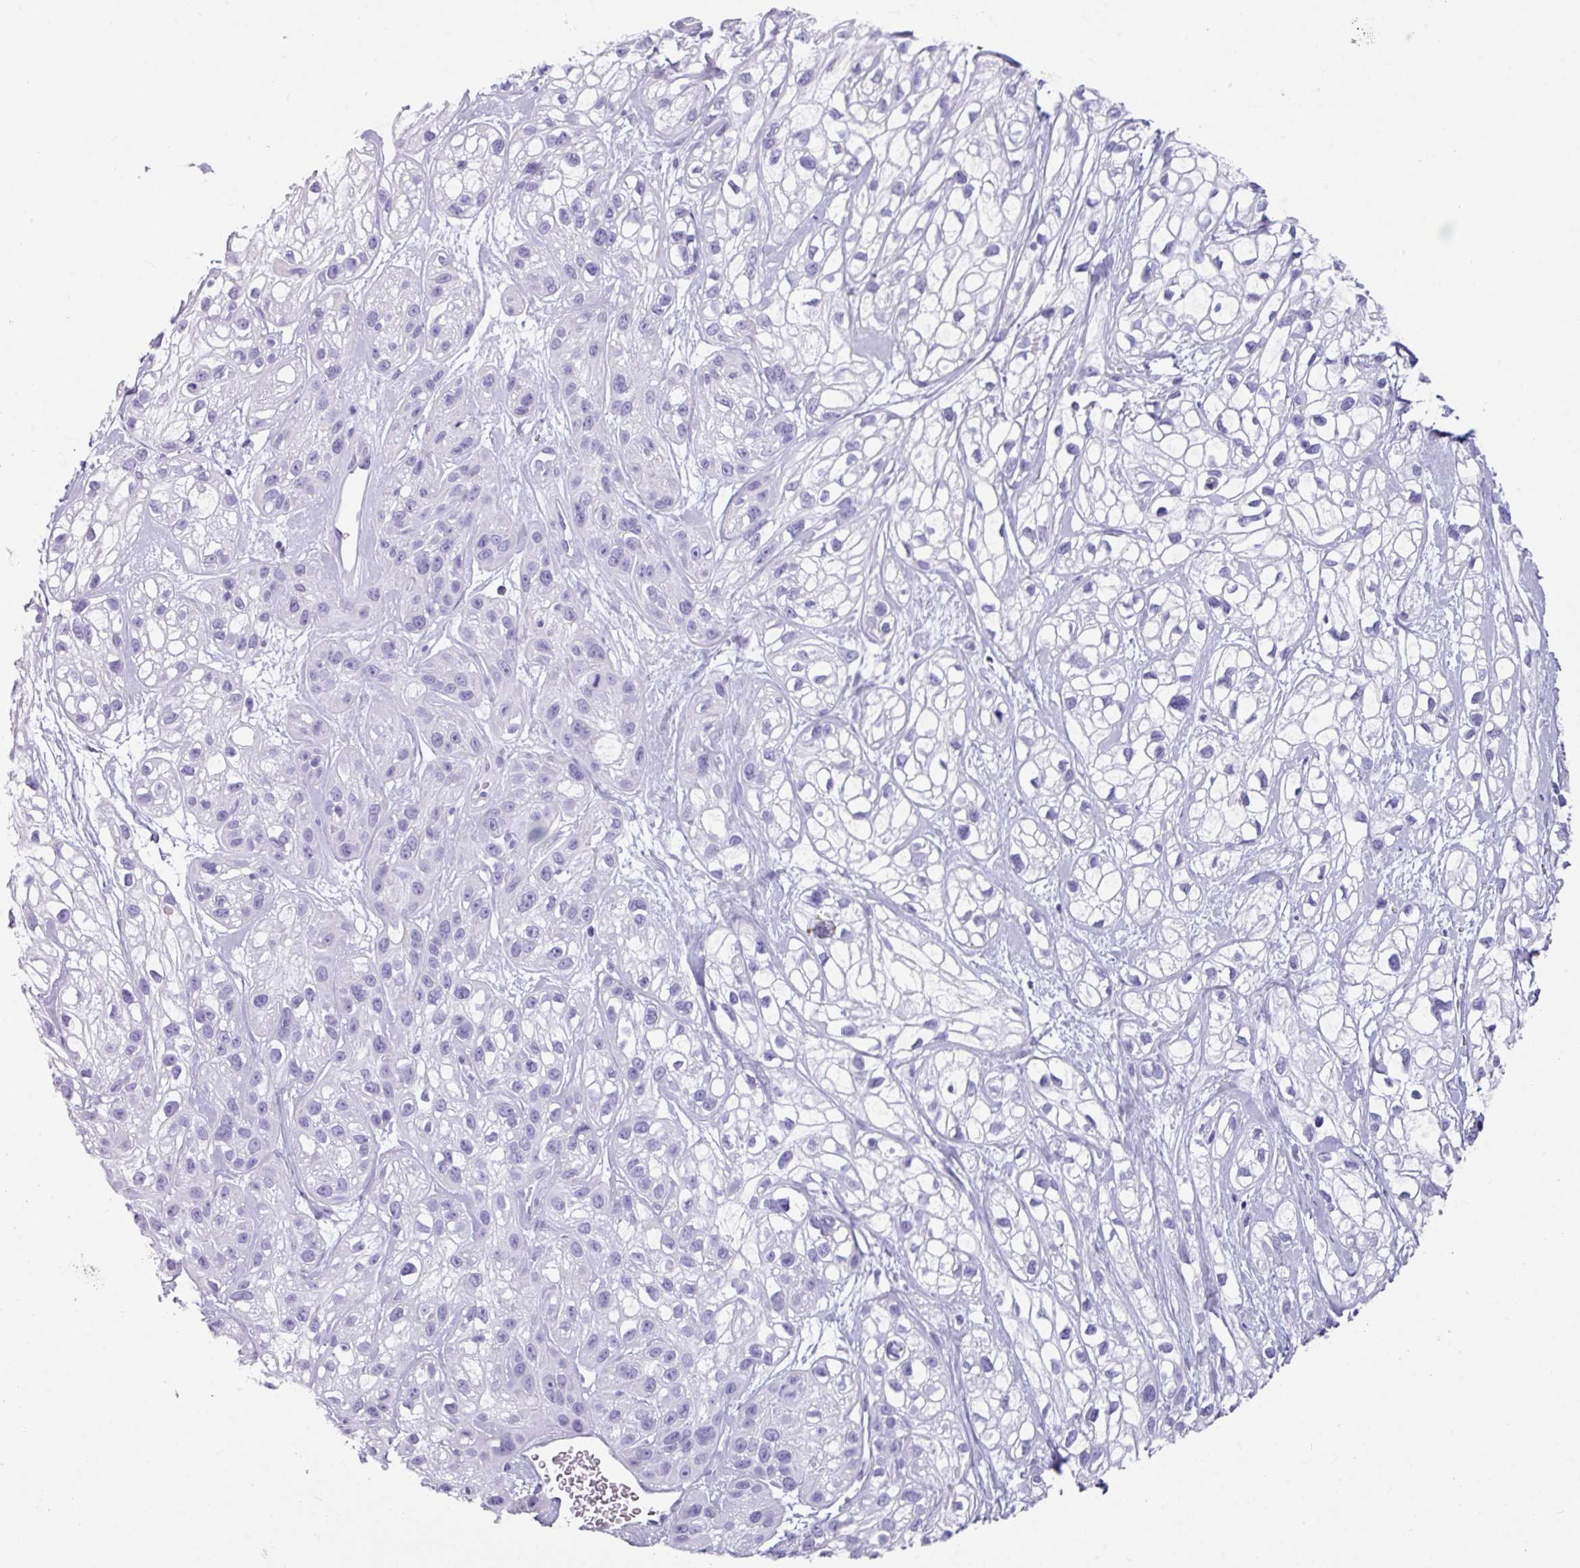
{"staining": {"intensity": "negative", "quantity": "none", "location": "none"}, "tissue": "skin cancer", "cell_type": "Tumor cells", "image_type": "cancer", "snomed": [{"axis": "morphology", "description": "Squamous cell carcinoma, NOS"}, {"axis": "topography", "description": "Skin"}], "caption": "IHC photomicrograph of neoplastic tissue: human skin cancer stained with DAB demonstrates no significant protein expression in tumor cells.", "gene": "NCCRP1", "patient": {"sex": "male", "age": 82}}